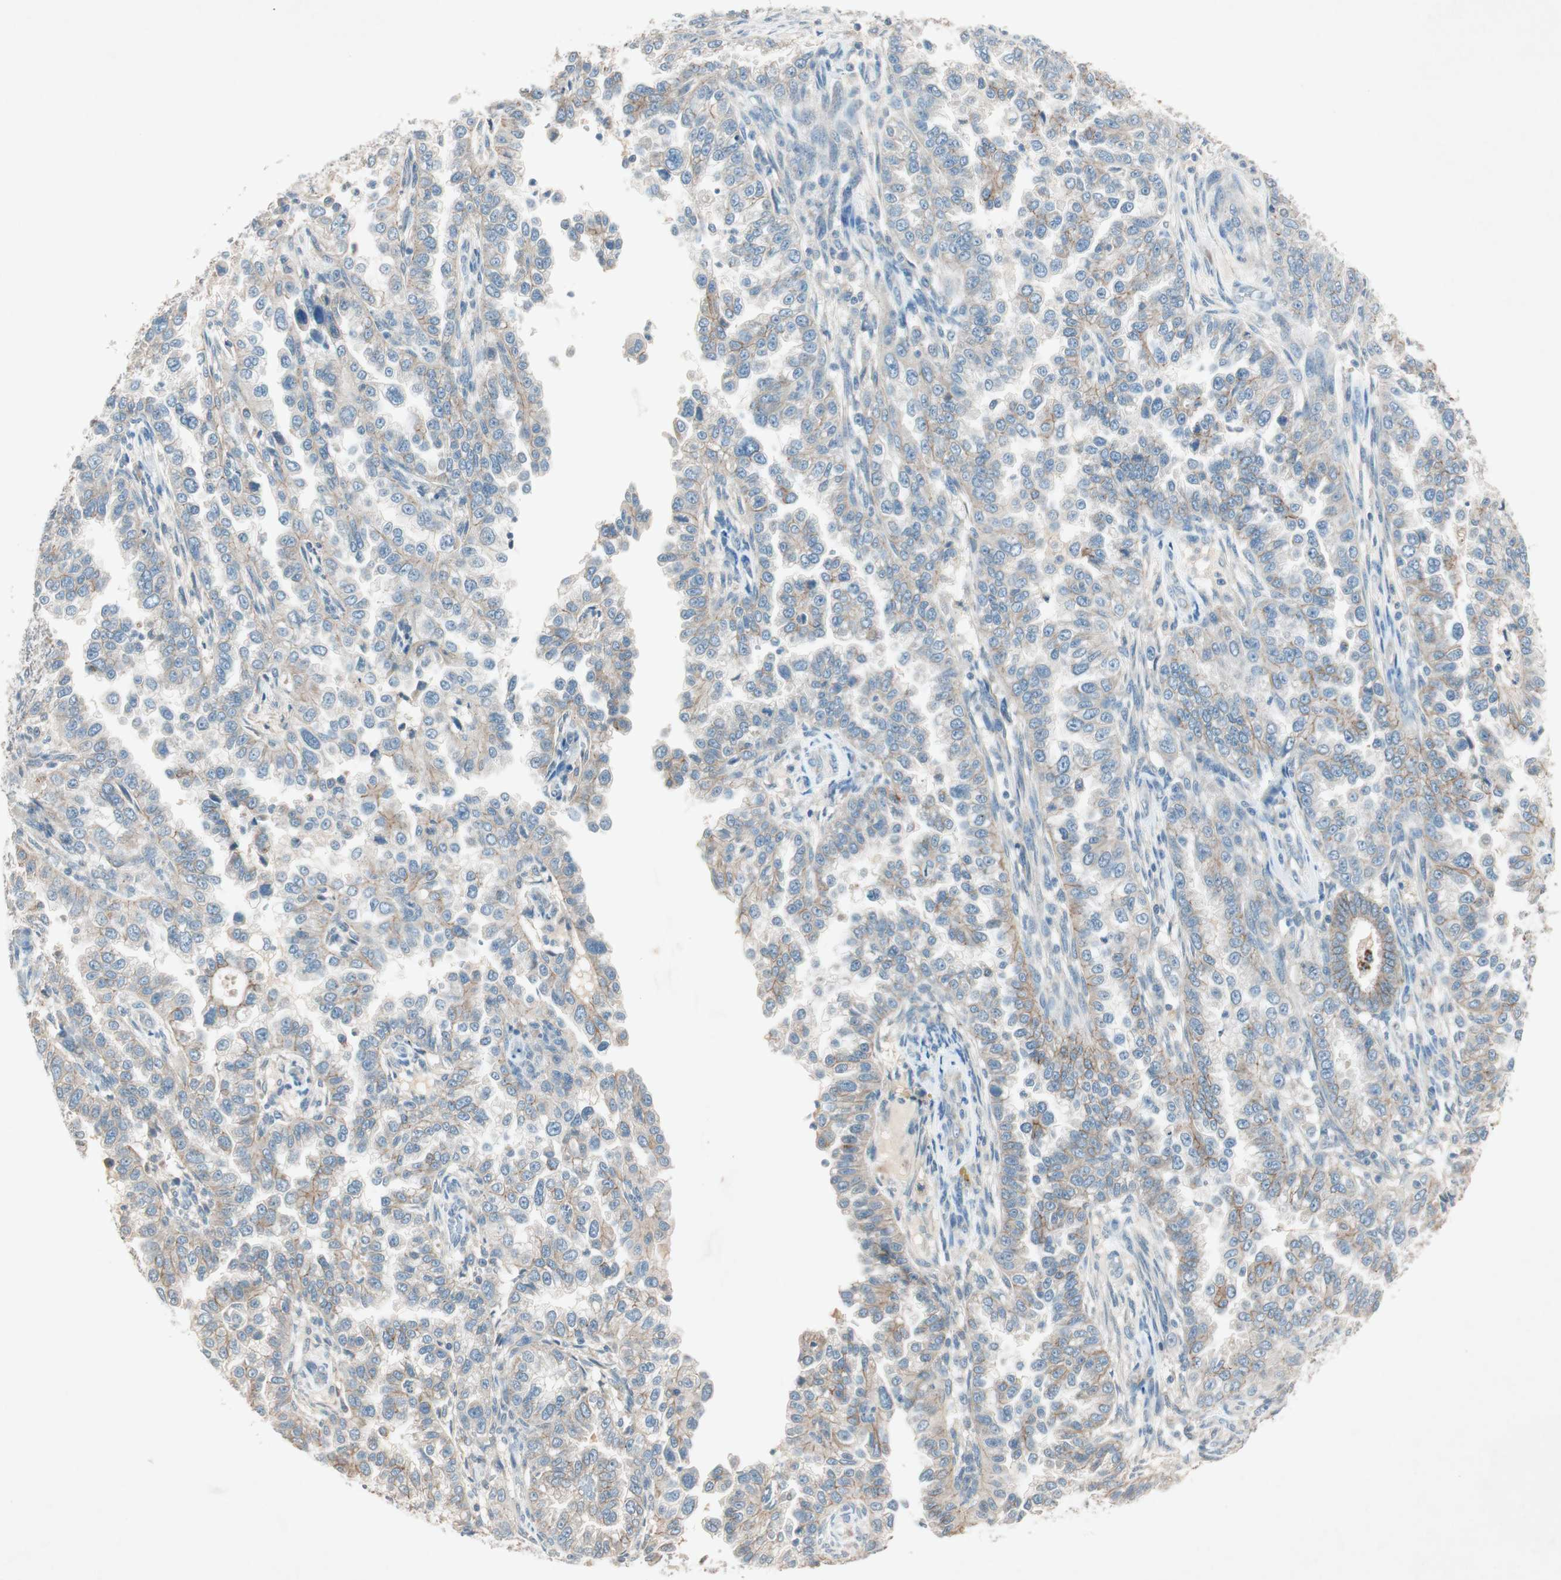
{"staining": {"intensity": "weak", "quantity": ">75%", "location": "cytoplasmic/membranous"}, "tissue": "endometrial cancer", "cell_type": "Tumor cells", "image_type": "cancer", "snomed": [{"axis": "morphology", "description": "Adenocarcinoma, NOS"}, {"axis": "topography", "description": "Endometrium"}], "caption": "High-magnification brightfield microscopy of endometrial adenocarcinoma stained with DAB (3,3'-diaminobenzidine) (brown) and counterstained with hematoxylin (blue). tumor cells exhibit weak cytoplasmic/membranous staining is present in approximately>75% of cells.", "gene": "NKAIN1", "patient": {"sex": "female", "age": 85}}